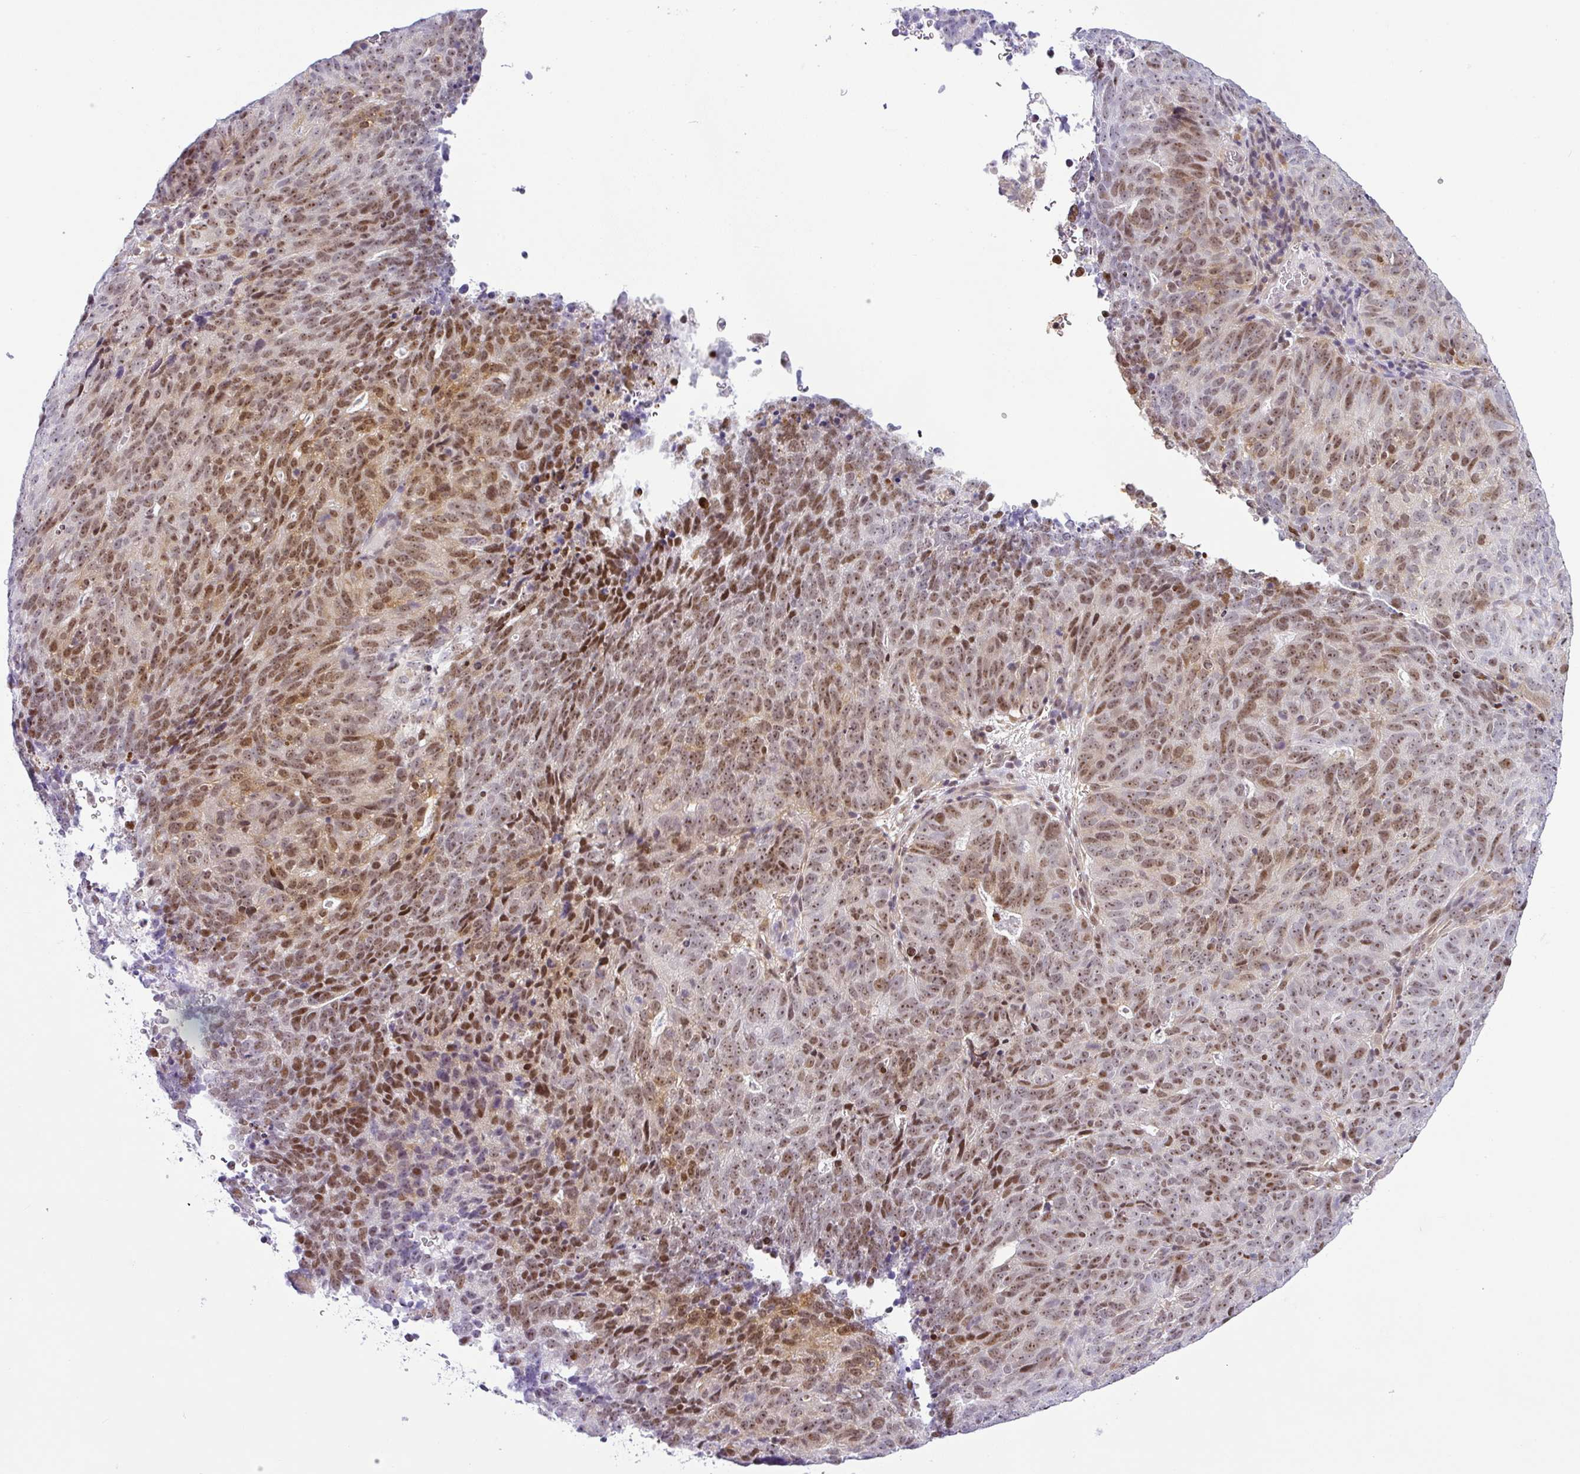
{"staining": {"intensity": "moderate", "quantity": ">75%", "location": "nuclear"}, "tissue": "cervical cancer", "cell_type": "Tumor cells", "image_type": "cancer", "snomed": [{"axis": "morphology", "description": "Adenocarcinoma, NOS"}, {"axis": "topography", "description": "Cervix"}], "caption": "This histopathology image exhibits immunohistochemistry (IHC) staining of adenocarcinoma (cervical), with medium moderate nuclear staining in approximately >75% of tumor cells.", "gene": "NDUFB2", "patient": {"sex": "female", "age": 38}}